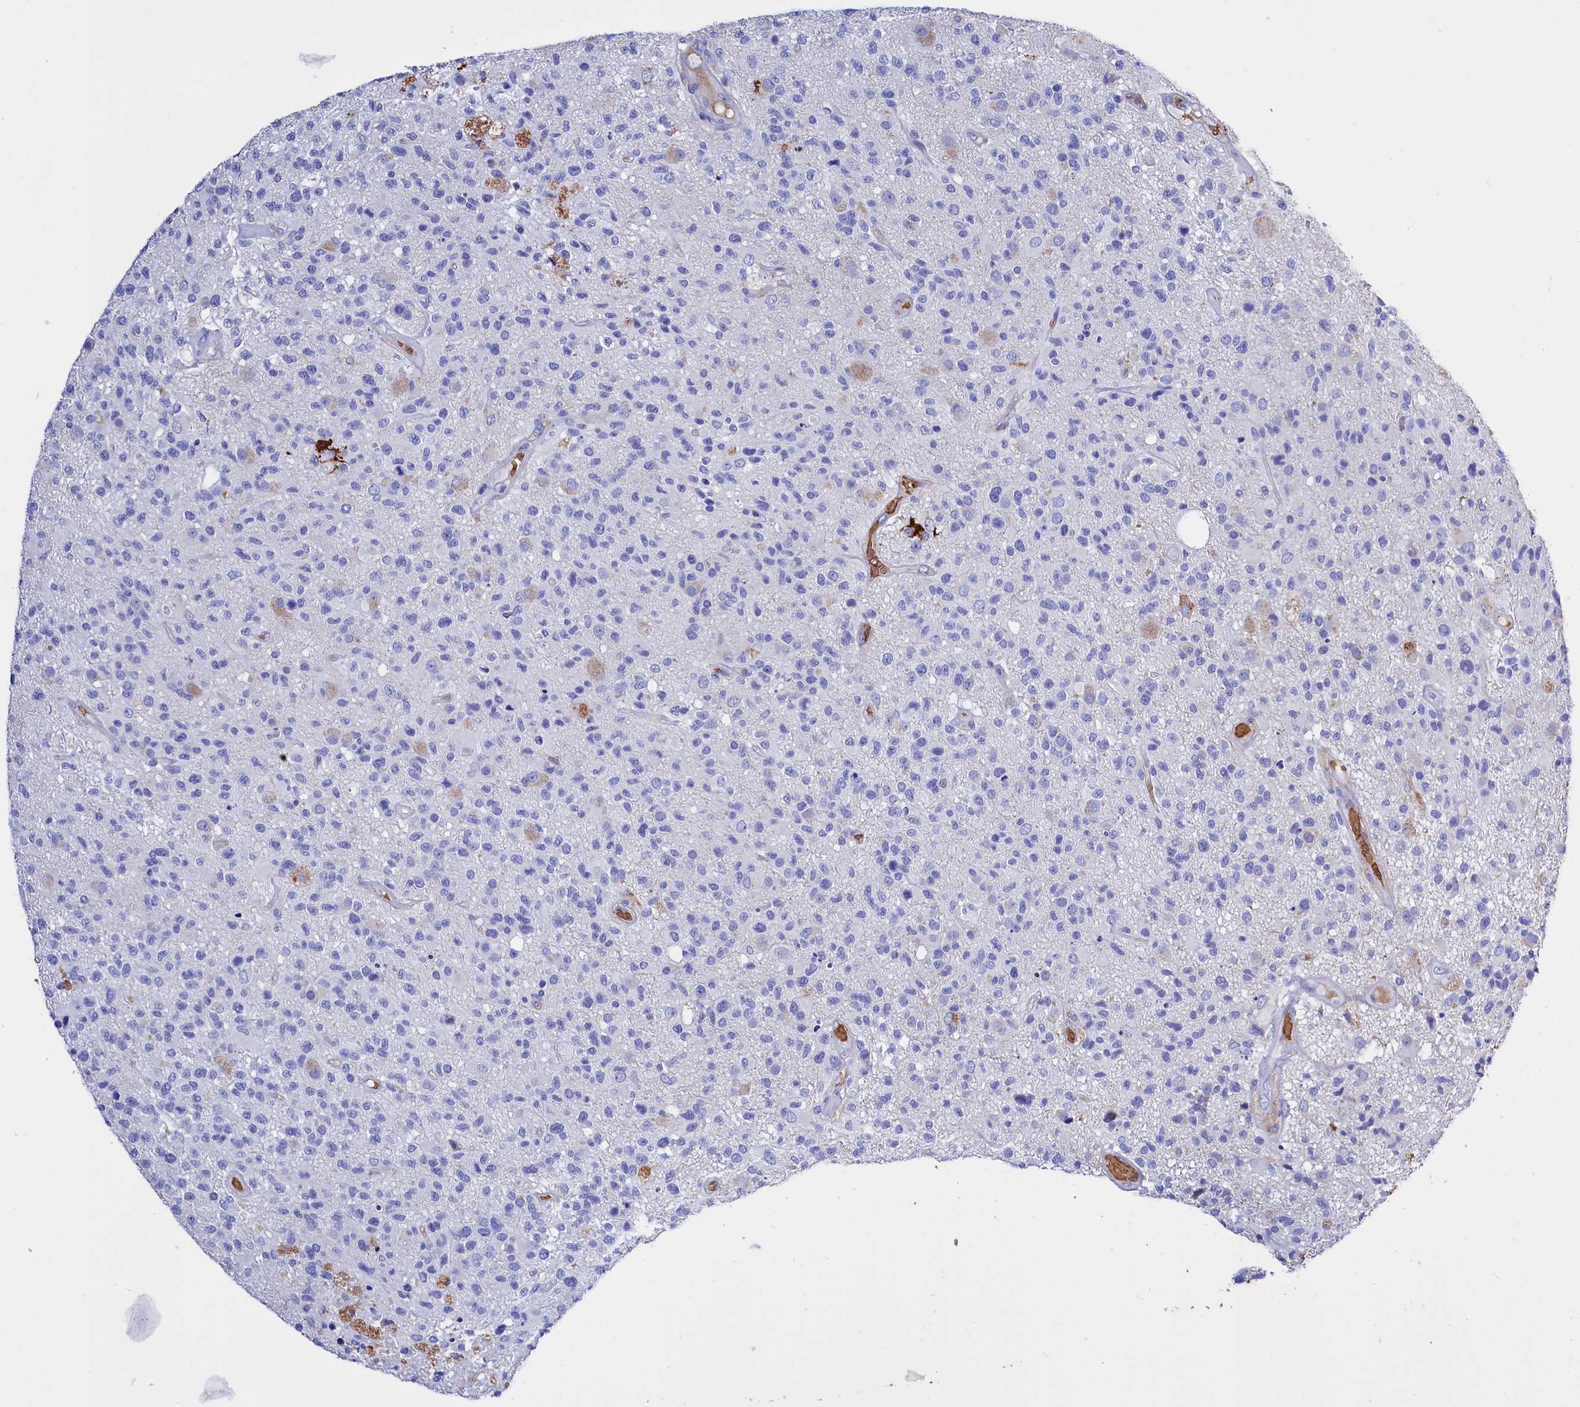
{"staining": {"intensity": "negative", "quantity": "none", "location": "none"}, "tissue": "glioma", "cell_type": "Tumor cells", "image_type": "cancer", "snomed": [{"axis": "morphology", "description": "Glioma, malignant, High grade"}, {"axis": "morphology", "description": "Glioblastoma, NOS"}, {"axis": "topography", "description": "Brain"}], "caption": "This photomicrograph is of glioma stained with IHC to label a protein in brown with the nuclei are counter-stained blue. There is no staining in tumor cells.", "gene": "RPUSD3", "patient": {"sex": "male", "age": 60}}